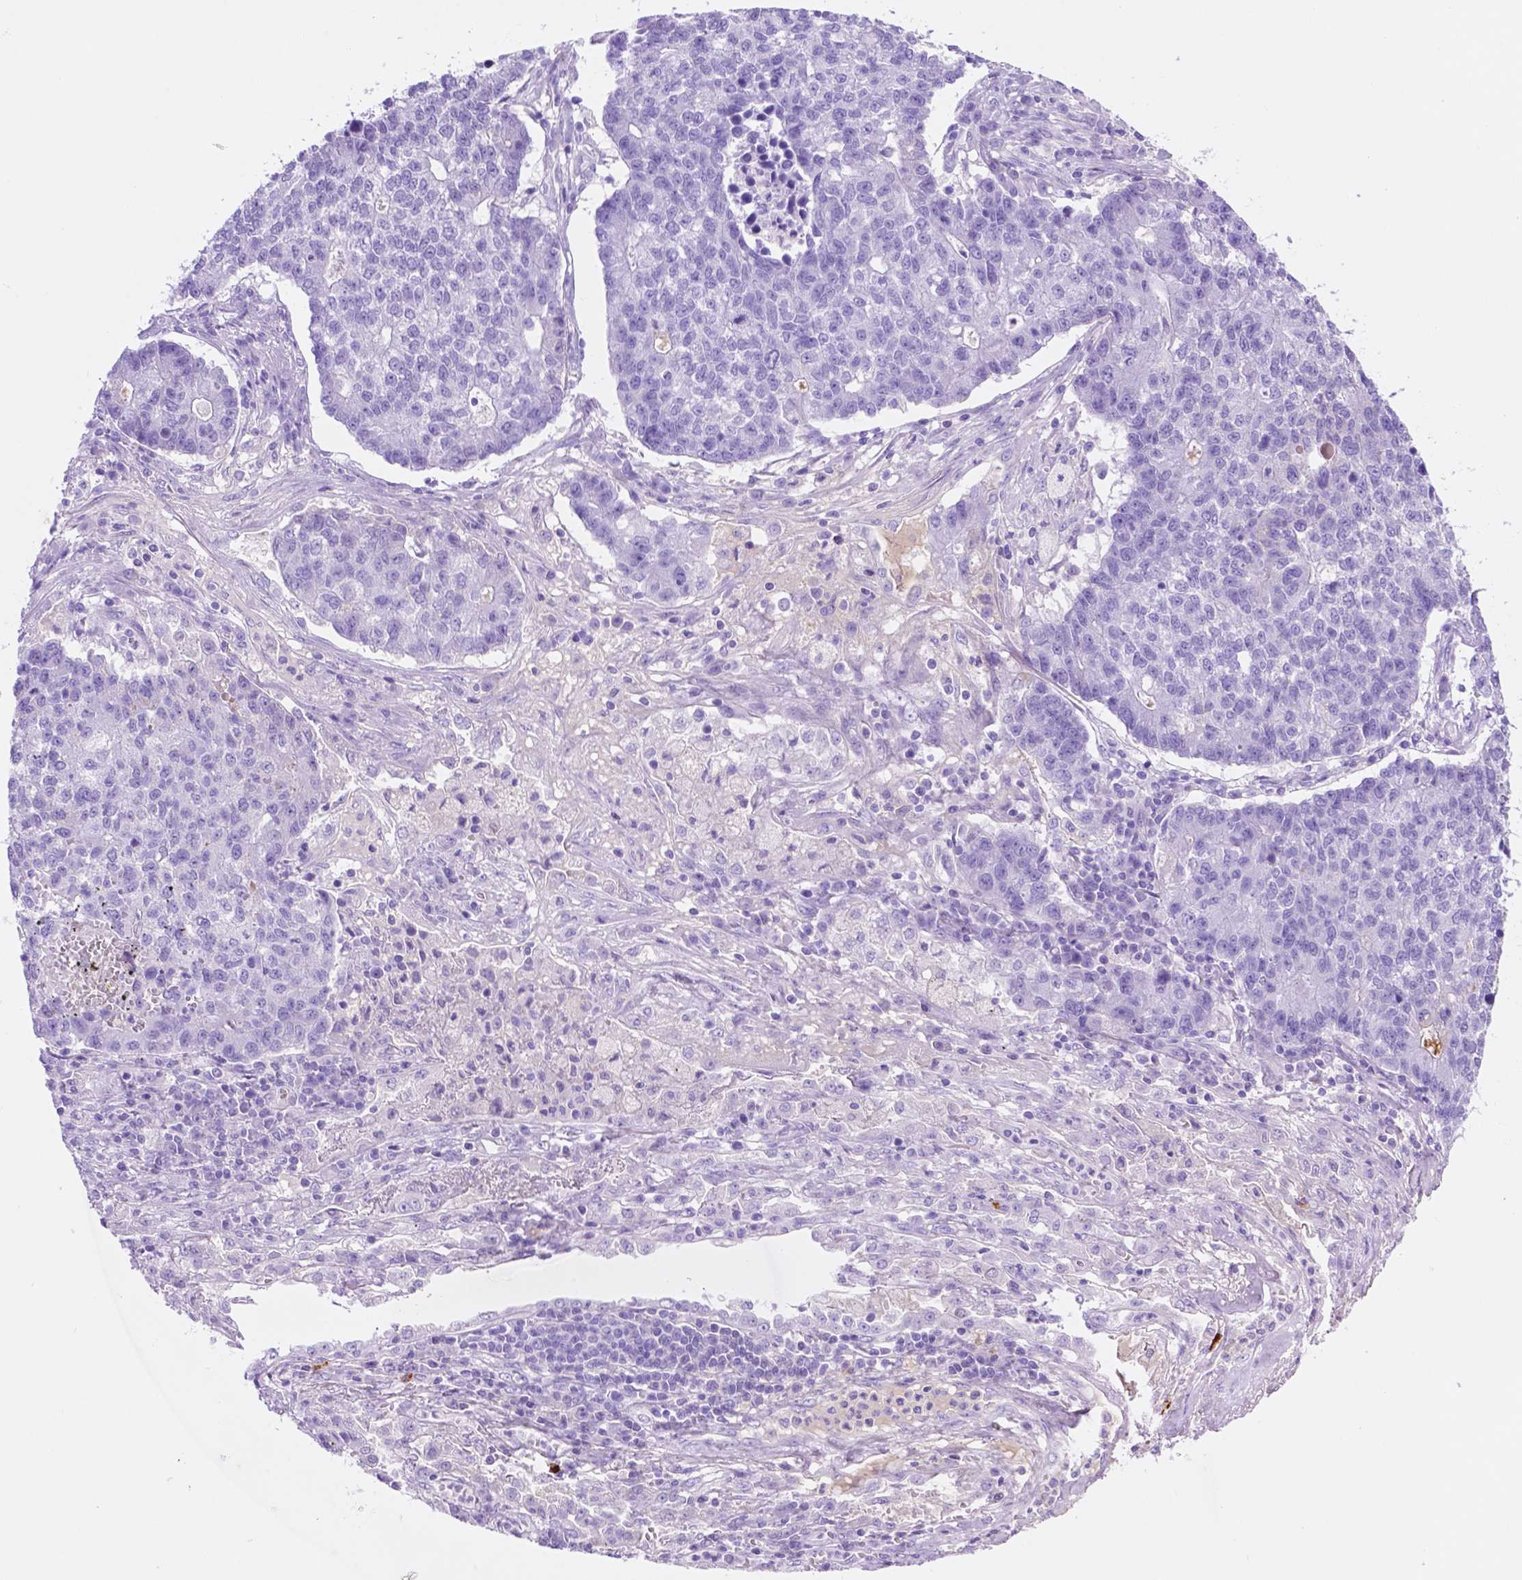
{"staining": {"intensity": "negative", "quantity": "none", "location": "none"}, "tissue": "lung cancer", "cell_type": "Tumor cells", "image_type": "cancer", "snomed": [{"axis": "morphology", "description": "Adenocarcinoma, NOS"}, {"axis": "topography", "description": "Lung"}], "caption": "Immunohistochemical staining of human lung cancer reveals no significant positivity in tumor cells. (DAB (3,3'-diaminobenzidine) IHC, high magnification).", "gene": "FOXB2", "patient": {"sex": "male", "age": 57}}